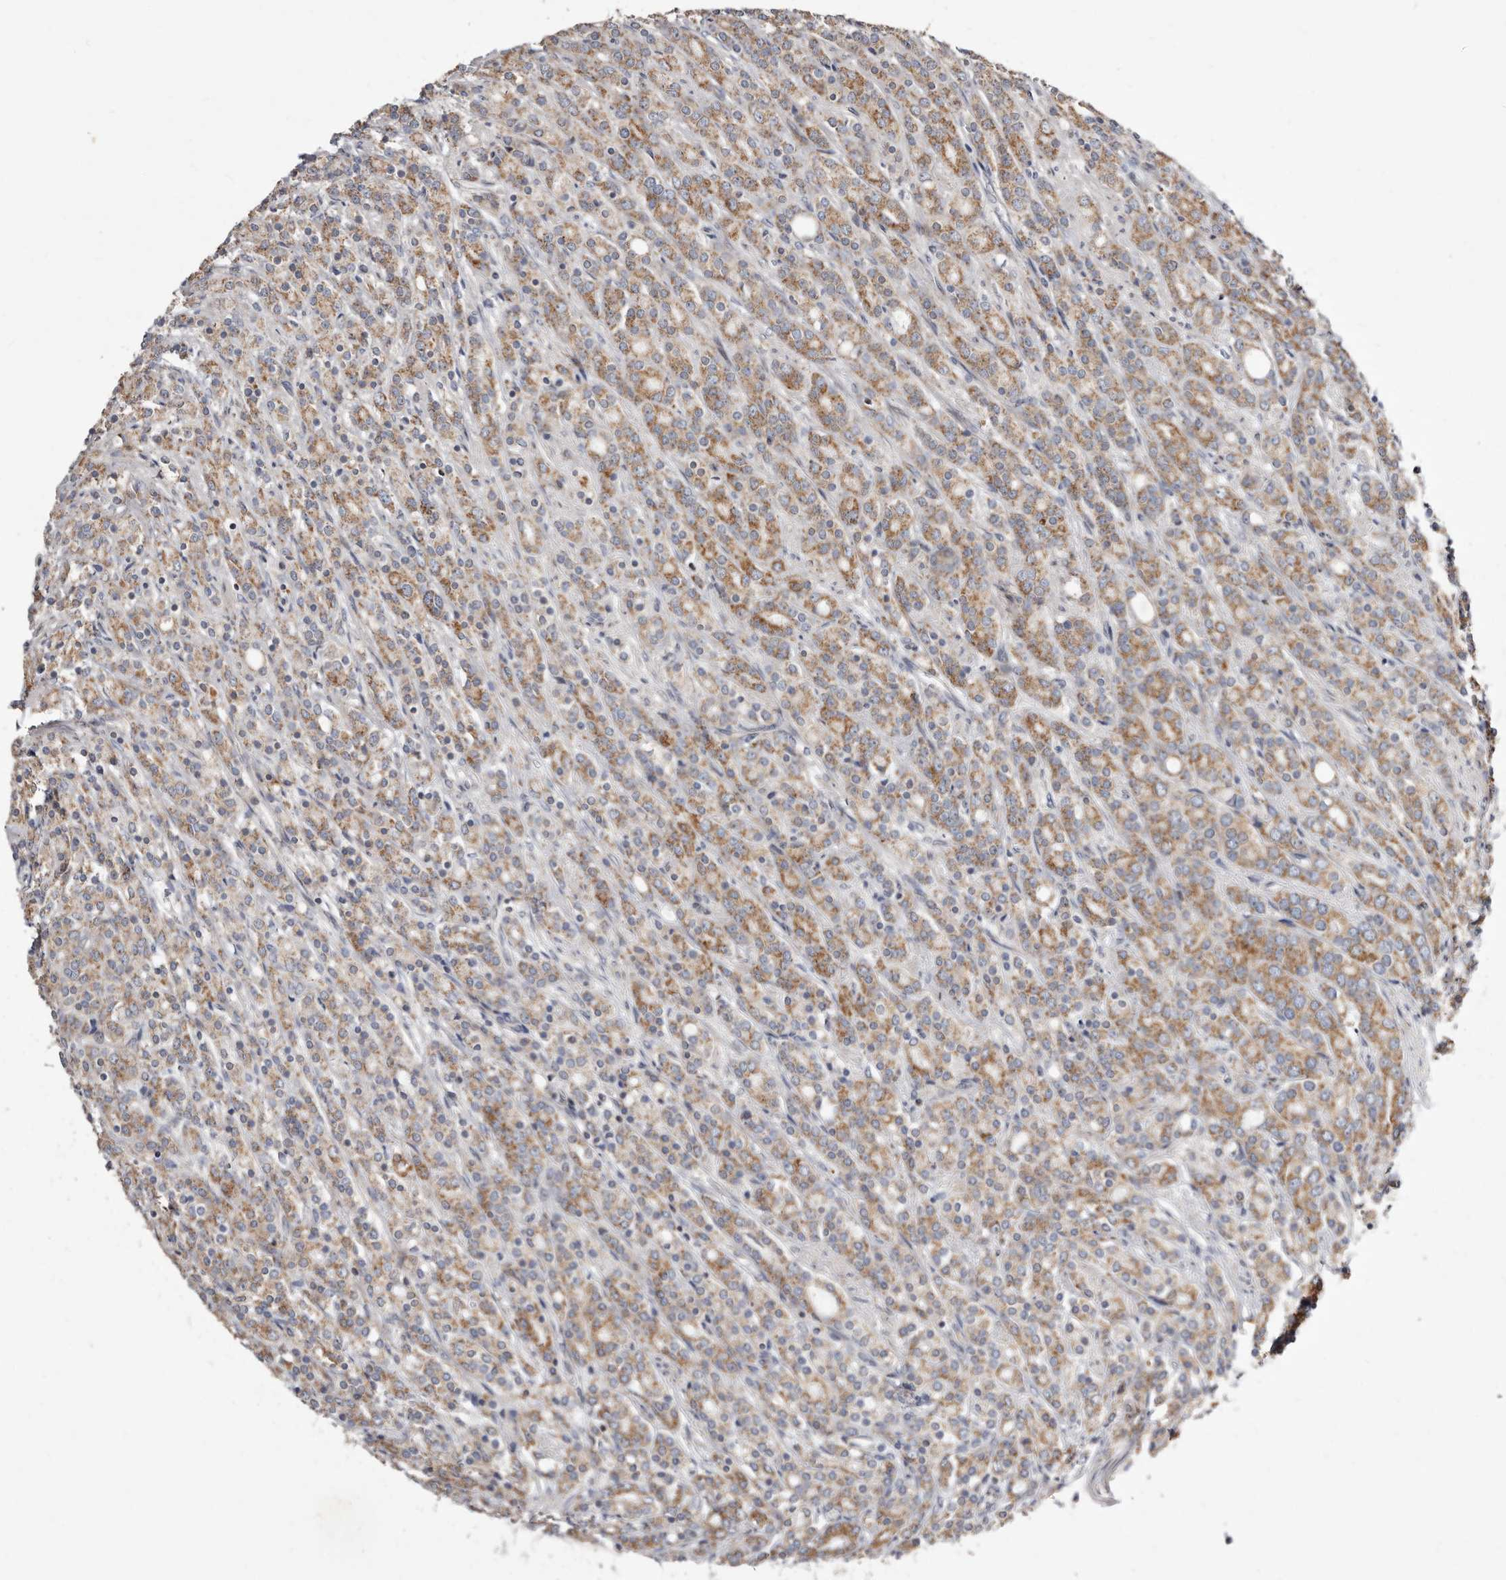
{"staining": {"intensity": "moderate", "quantity": ">75%", "location": "cytoplasmic/membranous"}, "tissue": "prostate cancer", "cell_type": "Tumor cells", "image_type": "cancer", "snomed": [{"axis": "morphology", "description": "Adenocarcinoma, High grade"}, {"axis": "topography", "description": "Prostate"}], "caption": "Prostate cancer (high-grade adenocarcinoma) was stained to show a protein in brown. There is medium levels of moderate cytoplasmic/membranous staining in approximately >75% of tumor cells. The protein is stained brown, and the nuclei are stained in blue (DAB IHC with brightfield microscopy, high magnification).", "gene": "TIMM17B", "patient": {"sex": "male", "age": 62}}